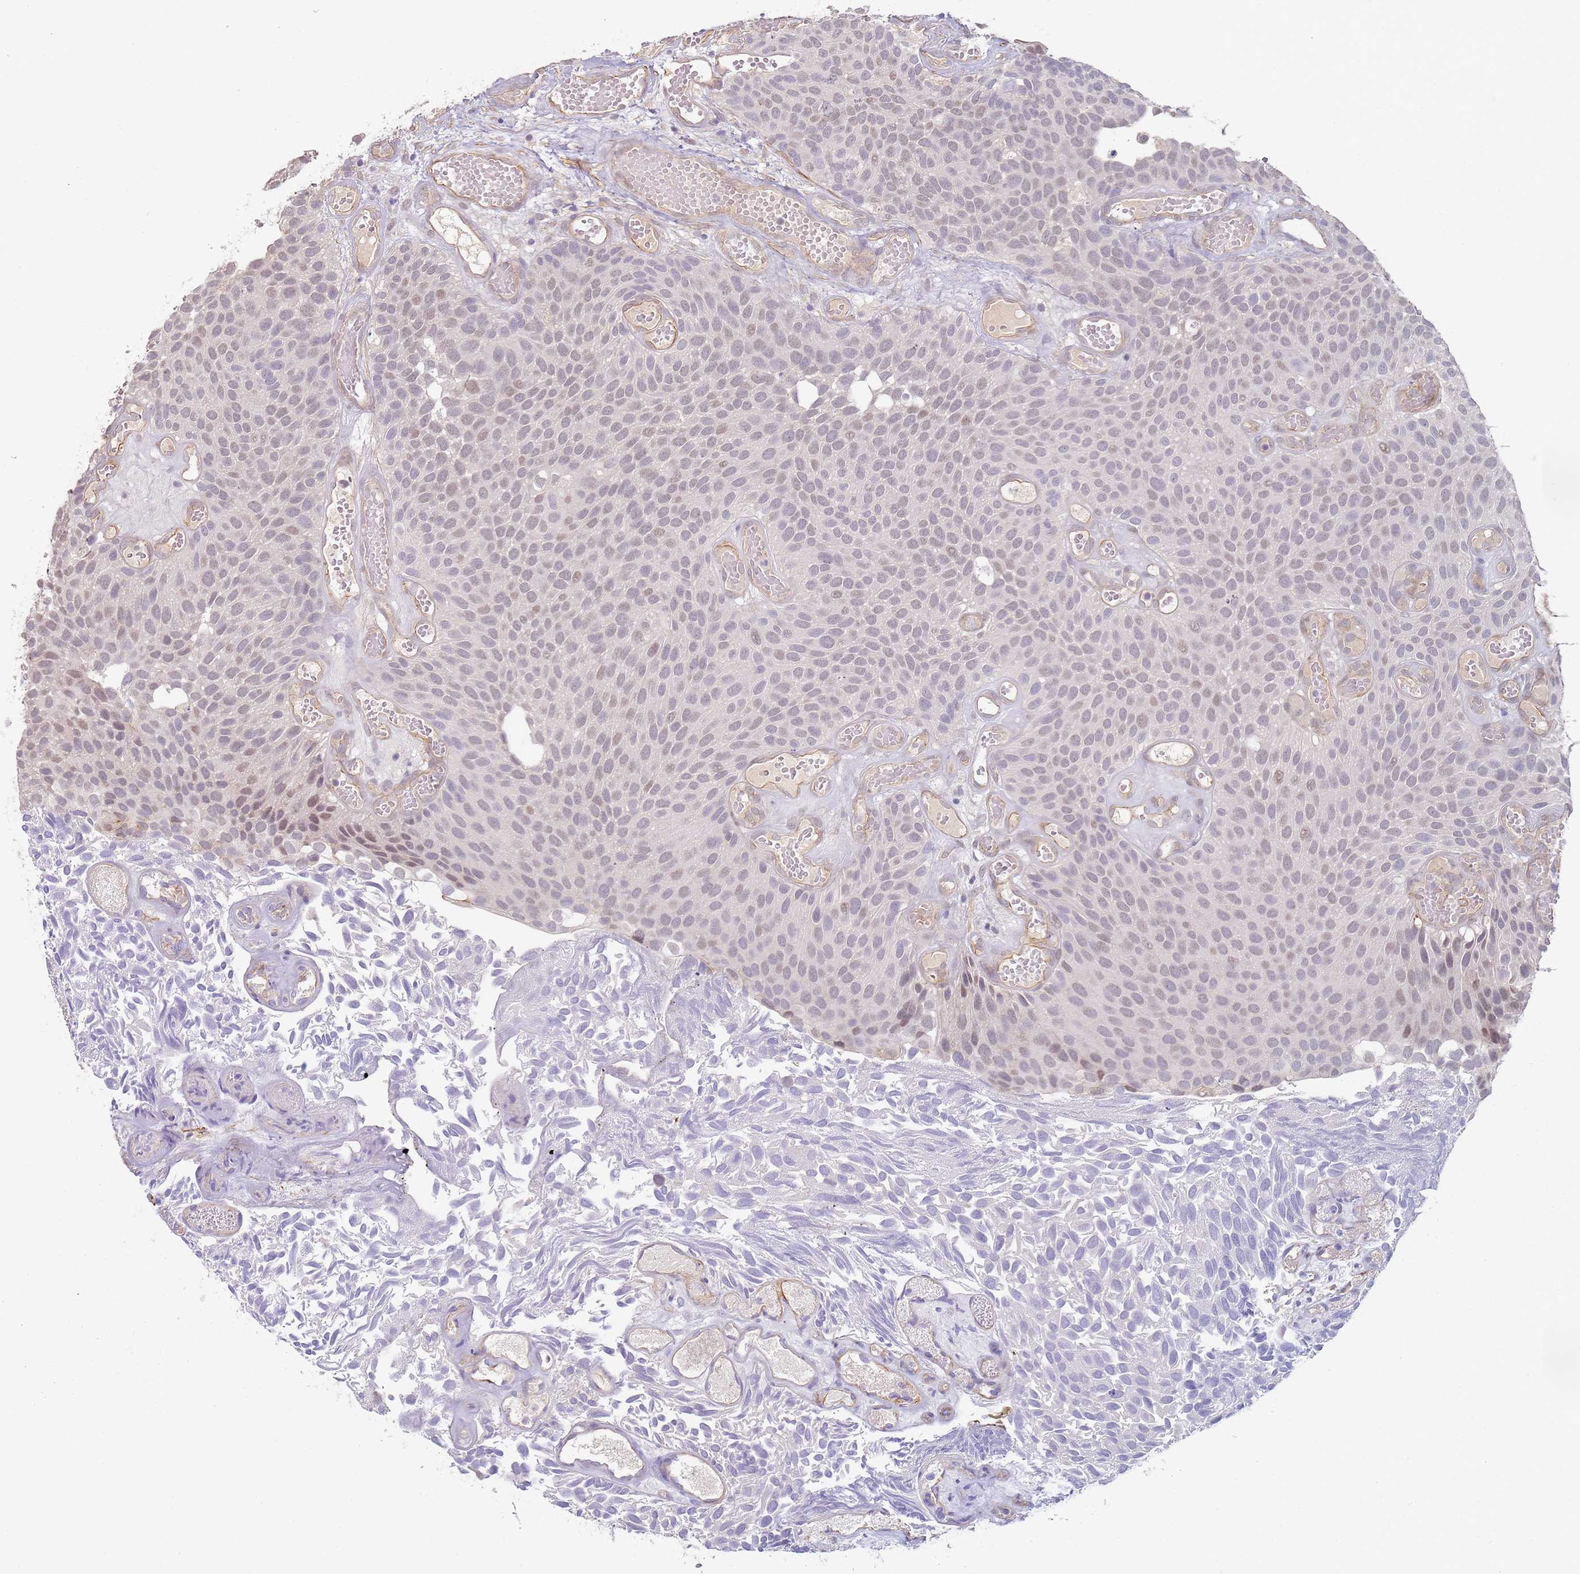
{"staining": {"intensity": "weak", "quantity": "<25%", "location": "nuclear"}, "tissue": "urothelial cancer", "cell_type": "Tumor cells", "image_type": "cancer", "snomed": [{"axis": "morphology", "description": "Urothelial carcinoma, Low grade"}, {"axis": "topography", "description": "Urinary bladder"}], "caption": "Histopathology image shows no significant protein staining in tumor cells of urothelial carcinoma (low-grade).", "gene": "WDR93", "patient": {"sex": "male", "age": 89}}